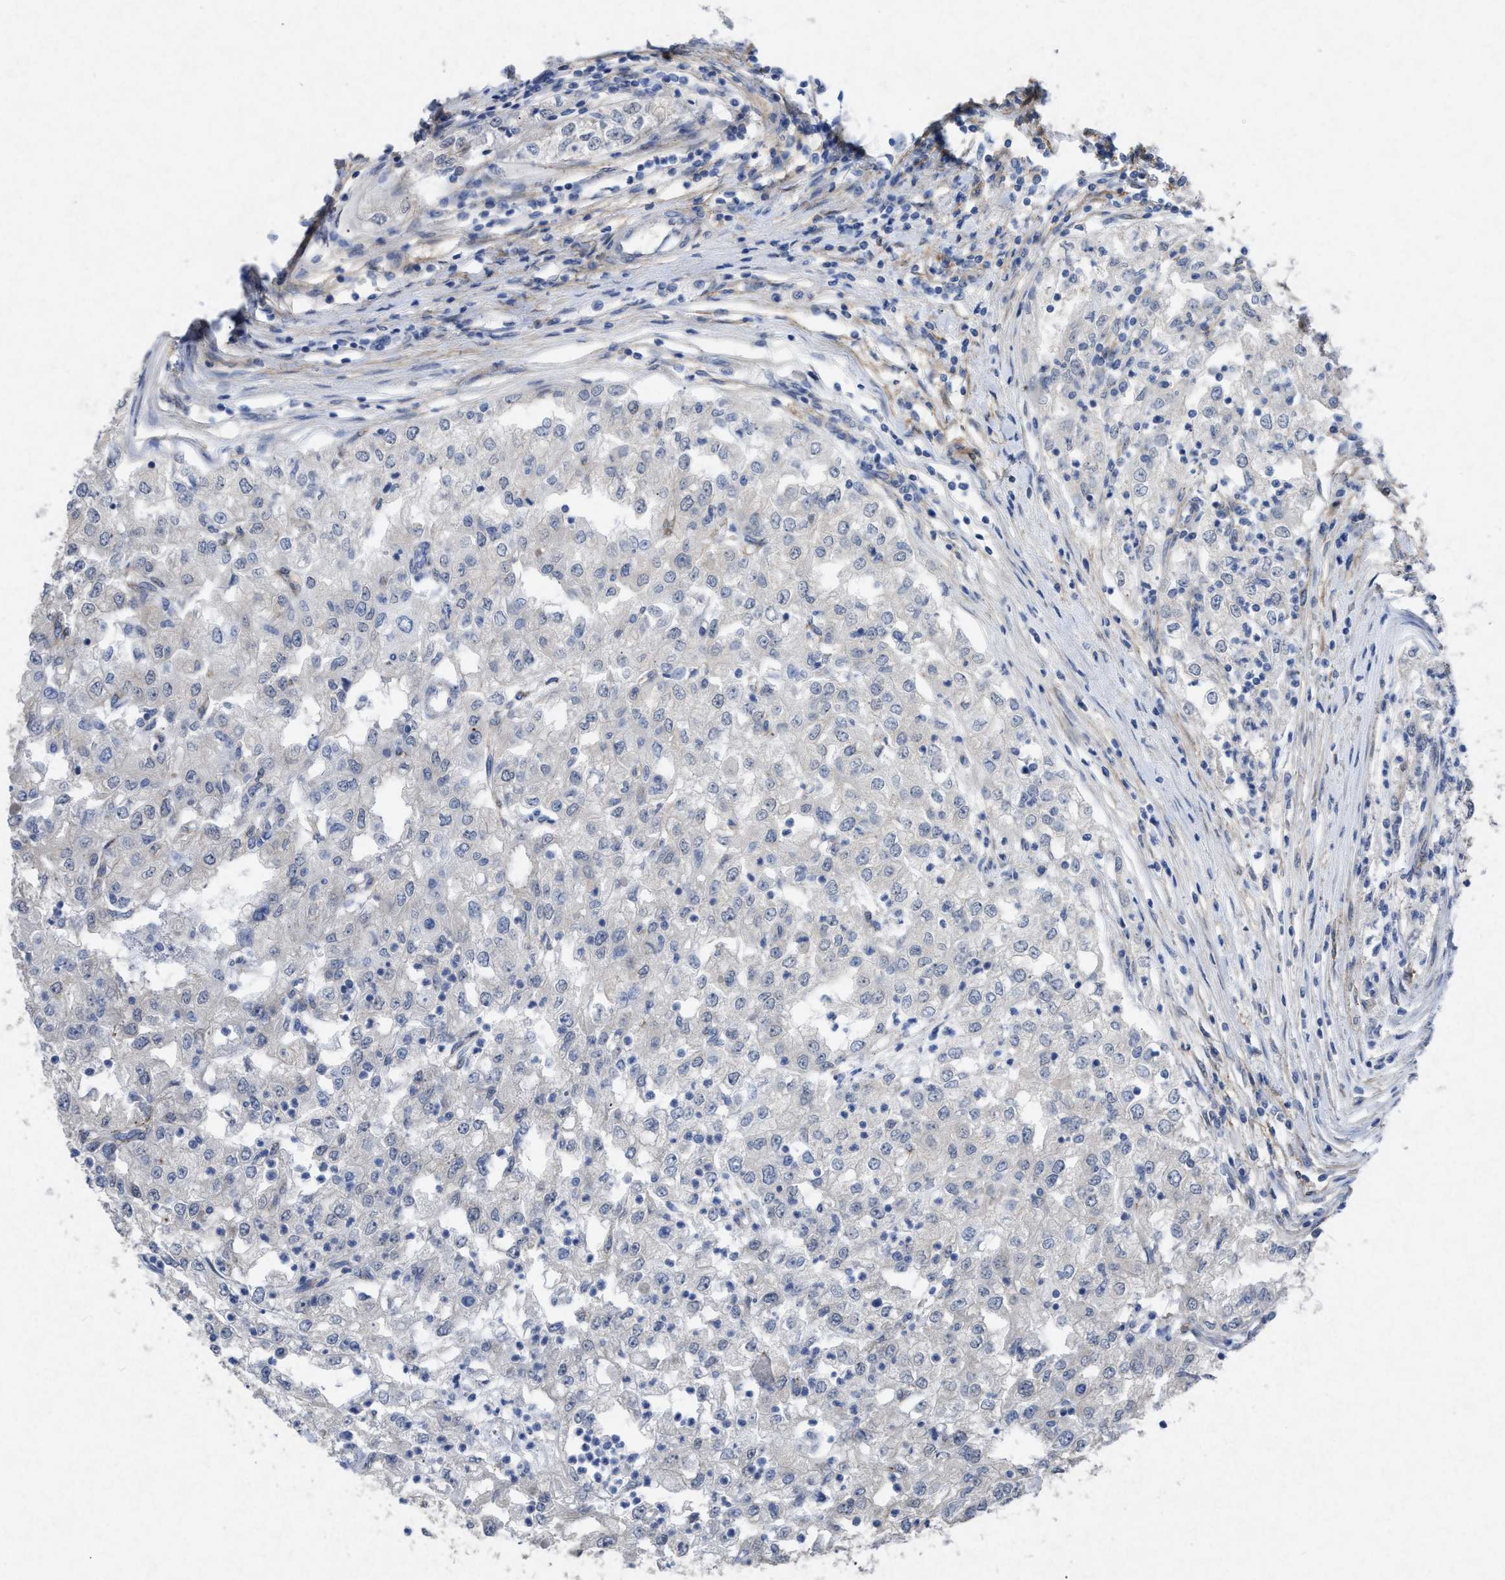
{"staining": {"intensity": "negative", "quantity": "none", "location": "none"}, "tissue": "renal cancer", "cell_type": "Tumor cells", "image_type": "cancer", "snomed": [{"axis": "morphology", "description": "Adenocarcinoma, NOS"}, {"axis": "topography", "description": "Kidney"}], "caption": "This histopathology image is of renal cancer (adenocarcinoma) stained with immunohistochemistry to label a protein in brown with the nuclei are counter-stained blue. There is no expression in tumor cells.", "gene": "PDGFRA", "patient": {"sex": "female", "age": 54}}